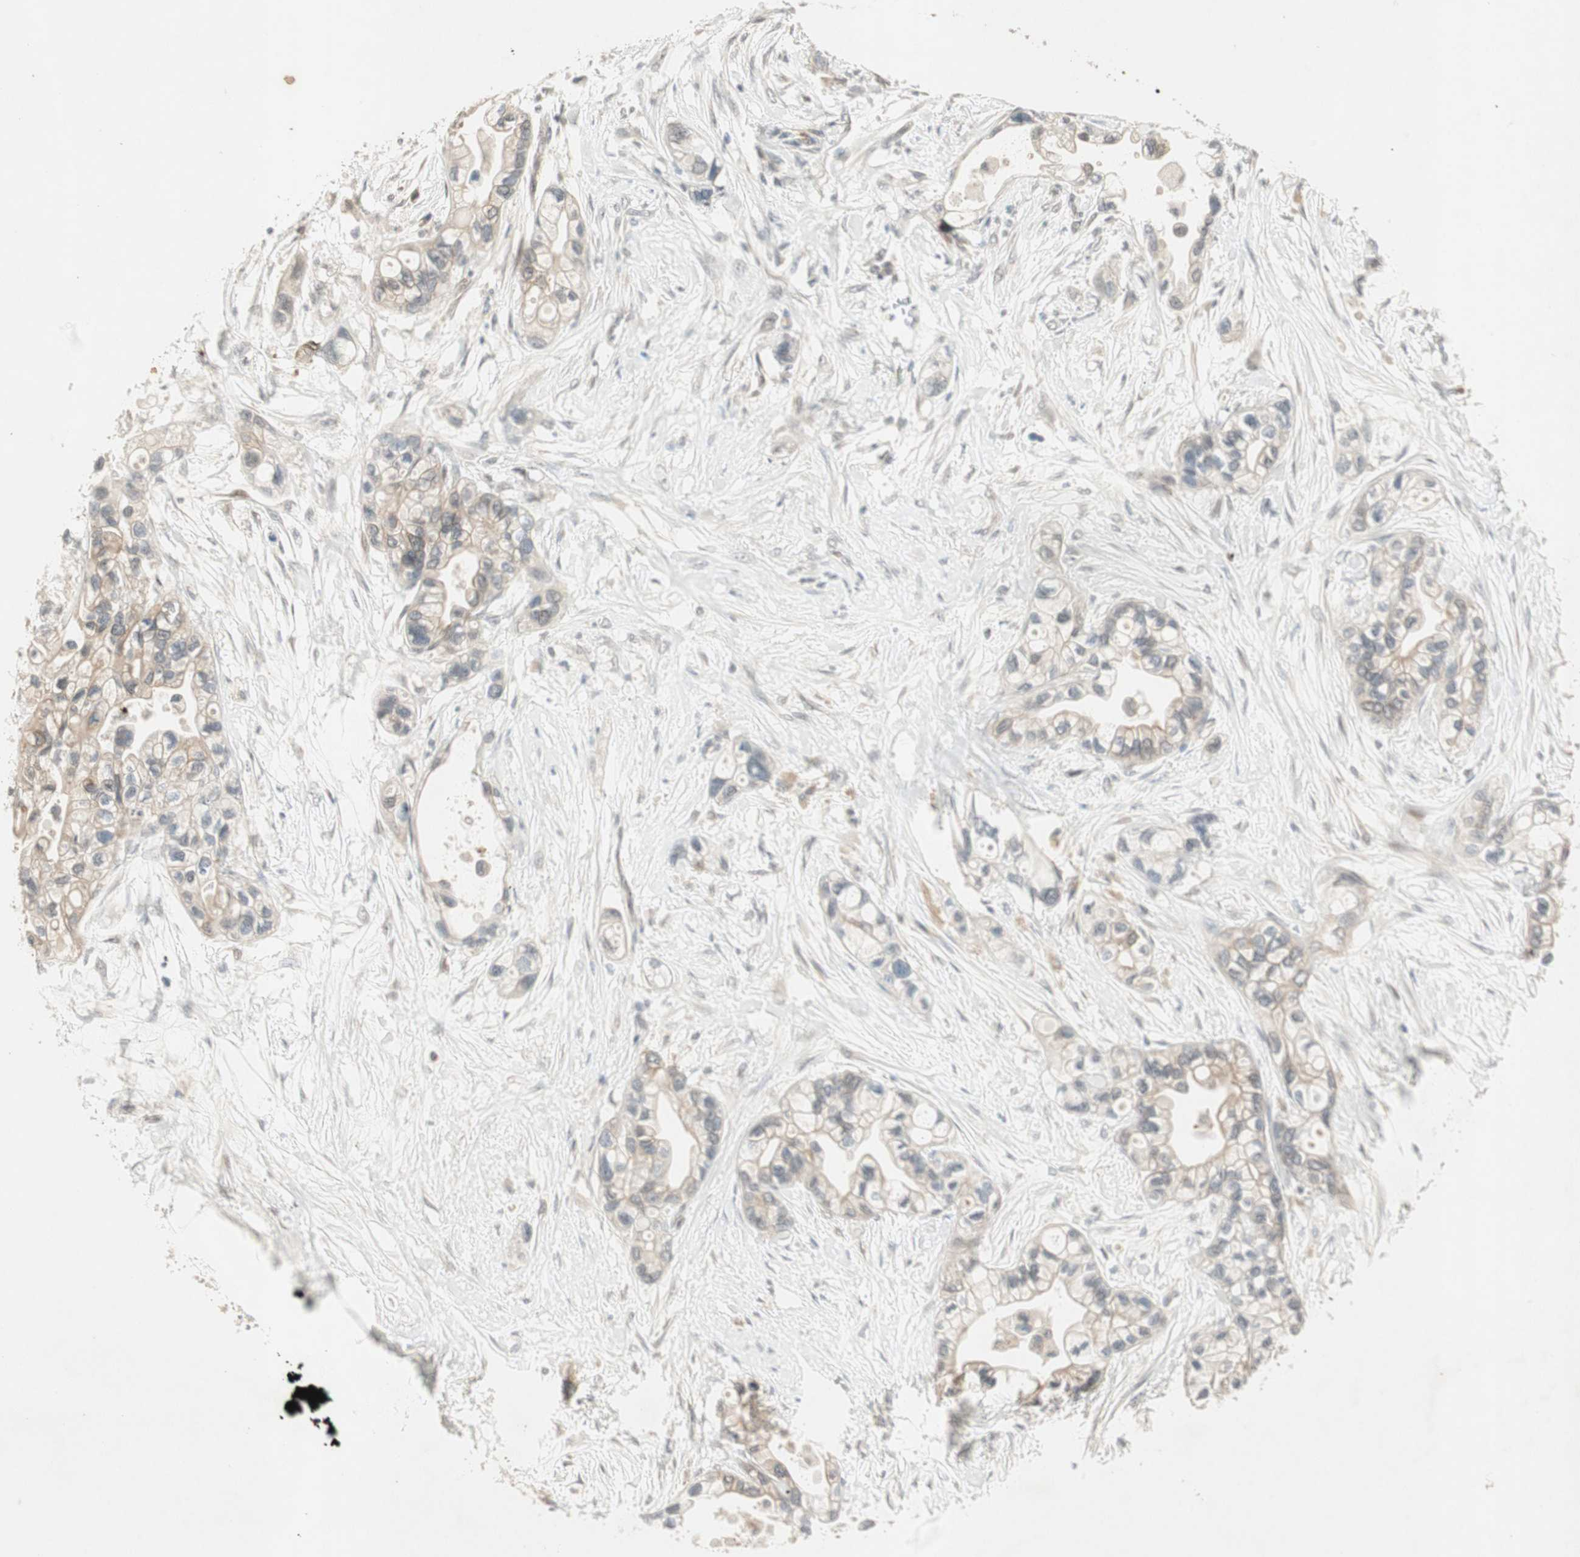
{"staining": {"intensity": "moderate", "quantity": "25%-75%", "location": "cytoplasmic/membranous"}, "tissue": "pancreatic cancer", "cell_type": "Tumor cells", "image_type": "cancer", "snomed": [{"axis": "morphology", "description": "Adenocarcinoma, NOS"}, {"axis": "topography", "description": "Pancreas"}], "caption": "Human pancreatic adenocarcinoma stained with a brown dye reveals moderate cytoplasmic/membranous positive positivity in approximately 25%-75% of tumor cells.", "gene": "ACSL5", "patient": {"sex": "female", "age": 77}}